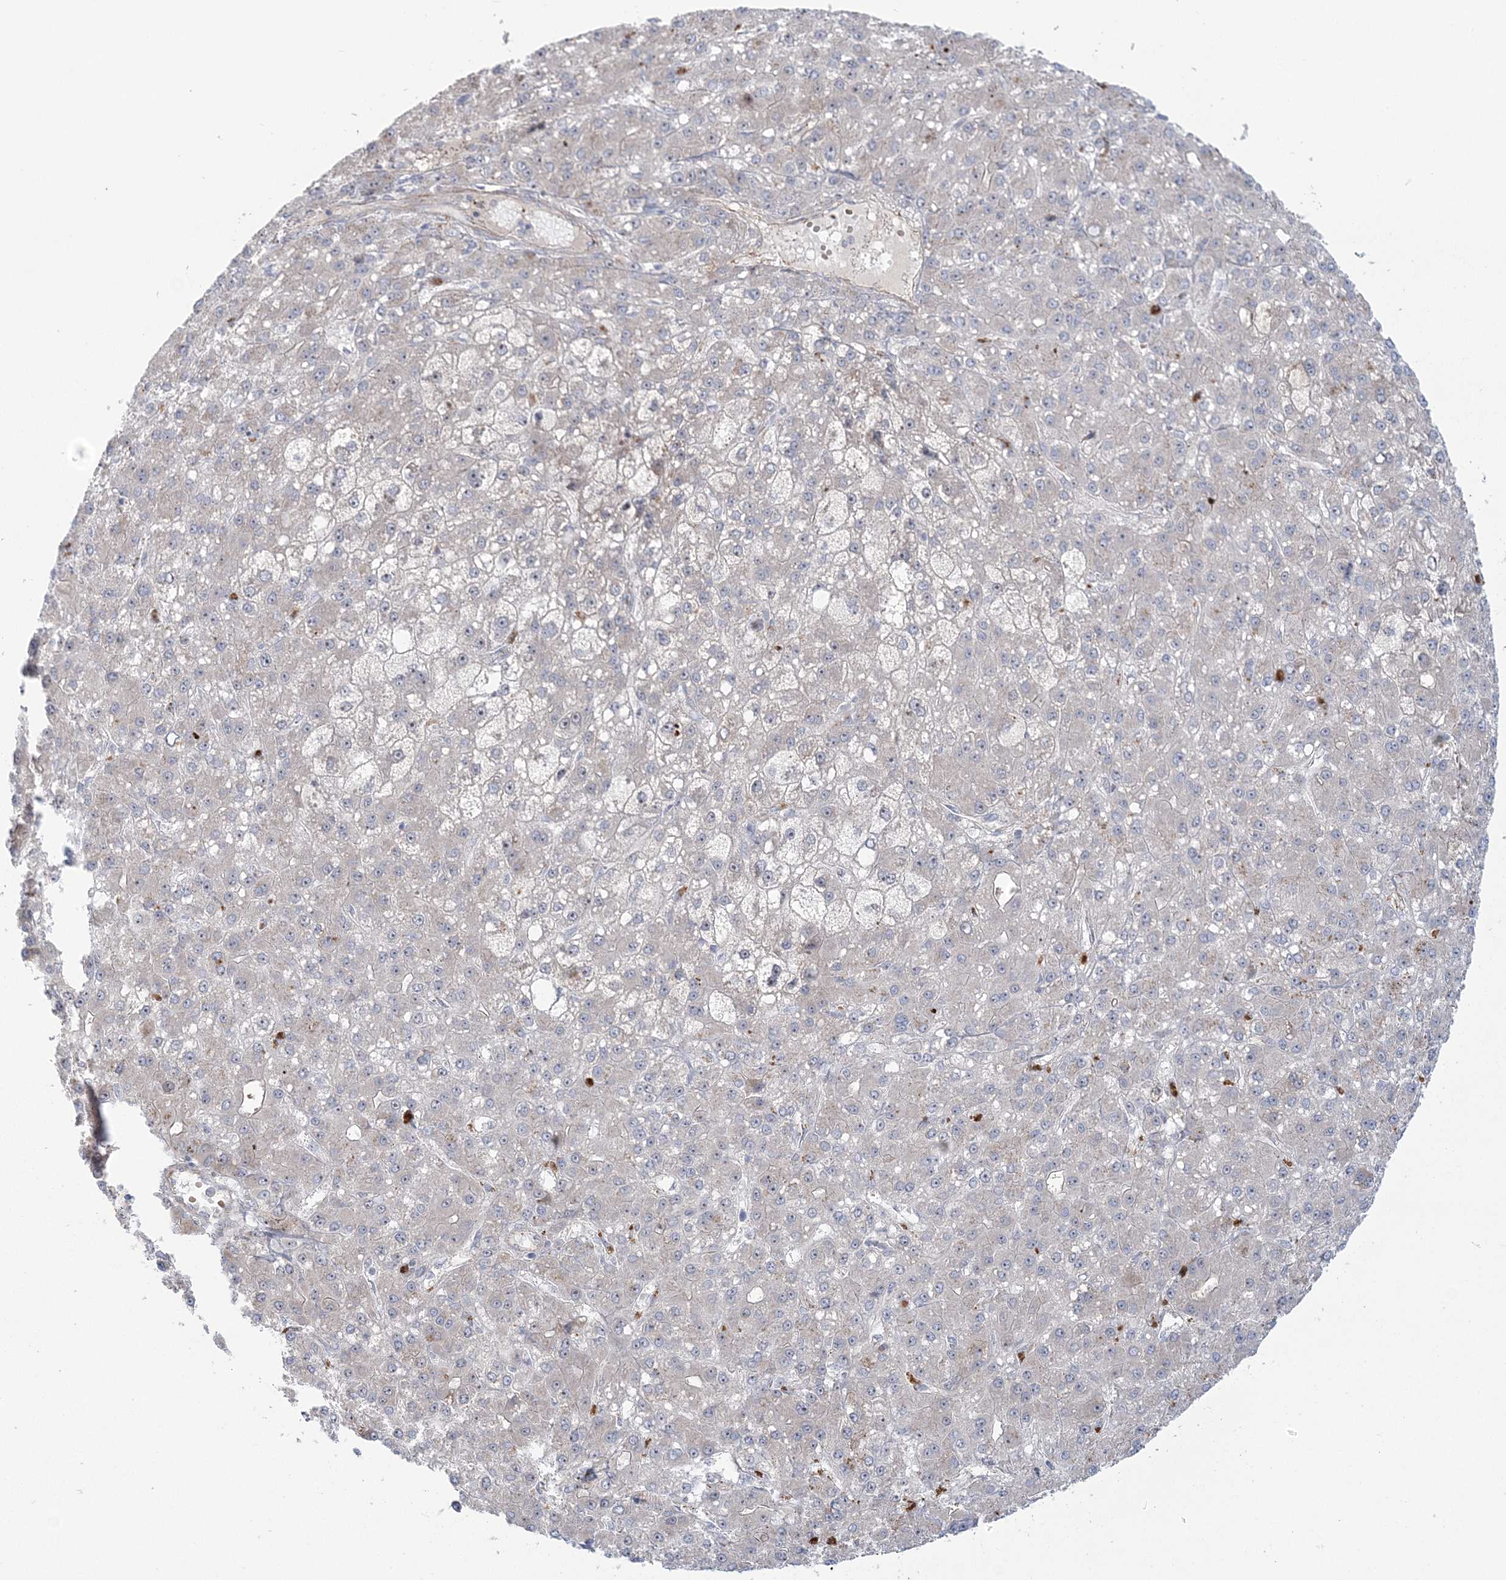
{"staining": {"intensity": "negative", "quantity": "none", "location": "none"}, "tissue": "liver cancer", "cell_type": "Tumor cells", "image_type": "cancer", "snomed": [{"axis": "morphology", "description": "Carcinoma, Hepatocellular, NOS"}, {"axis": "topography", "description": "Liver"}], "caption": "Immunohistochemical staining of liver hepatocellular carcinoma reveals no significant staining in tumor cells.", "gene": "NUDT9", "patient": {"sex": "male", "age": 67}}